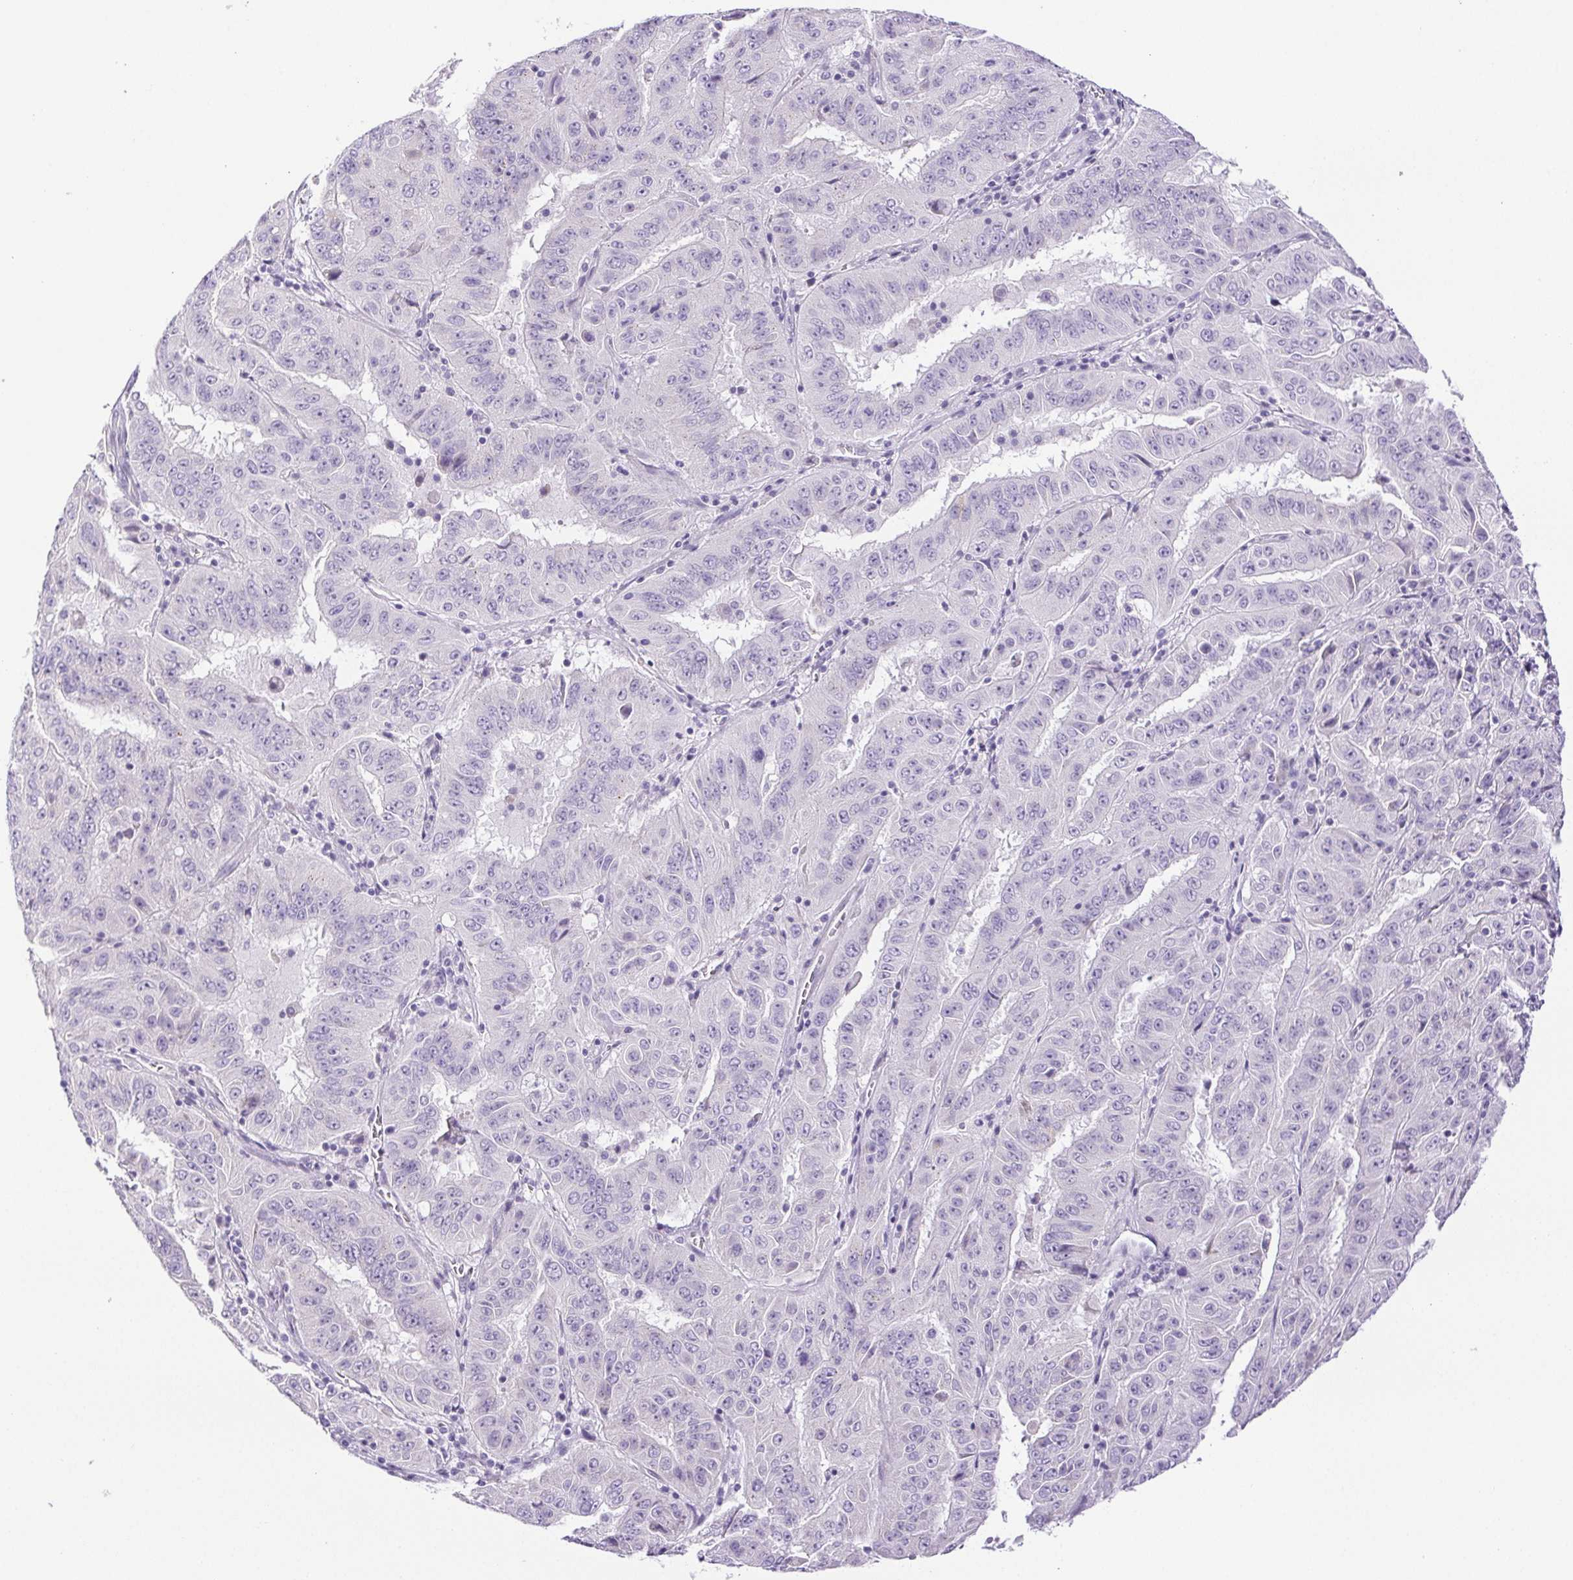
{"staining": {"intensity": "negative", "quantity": "none", "location": "none"}, "tissue": "pancreatic cancer", "cell_type": "Tumor cells", "image_type": "cancer", "snomed": [{"axis": "morphology", "description": "Adenocarcinoma, NOS"}, {"axis": "topography", "description": "Pancreas"}], "caption": "This is an immunohistochemistry (IHC) image of human adenocarcinoma (pancreatic). There is no expression in tumor cells.", "gene": "PAPPA2", "patient": {"sex": "male", "age": 63}}